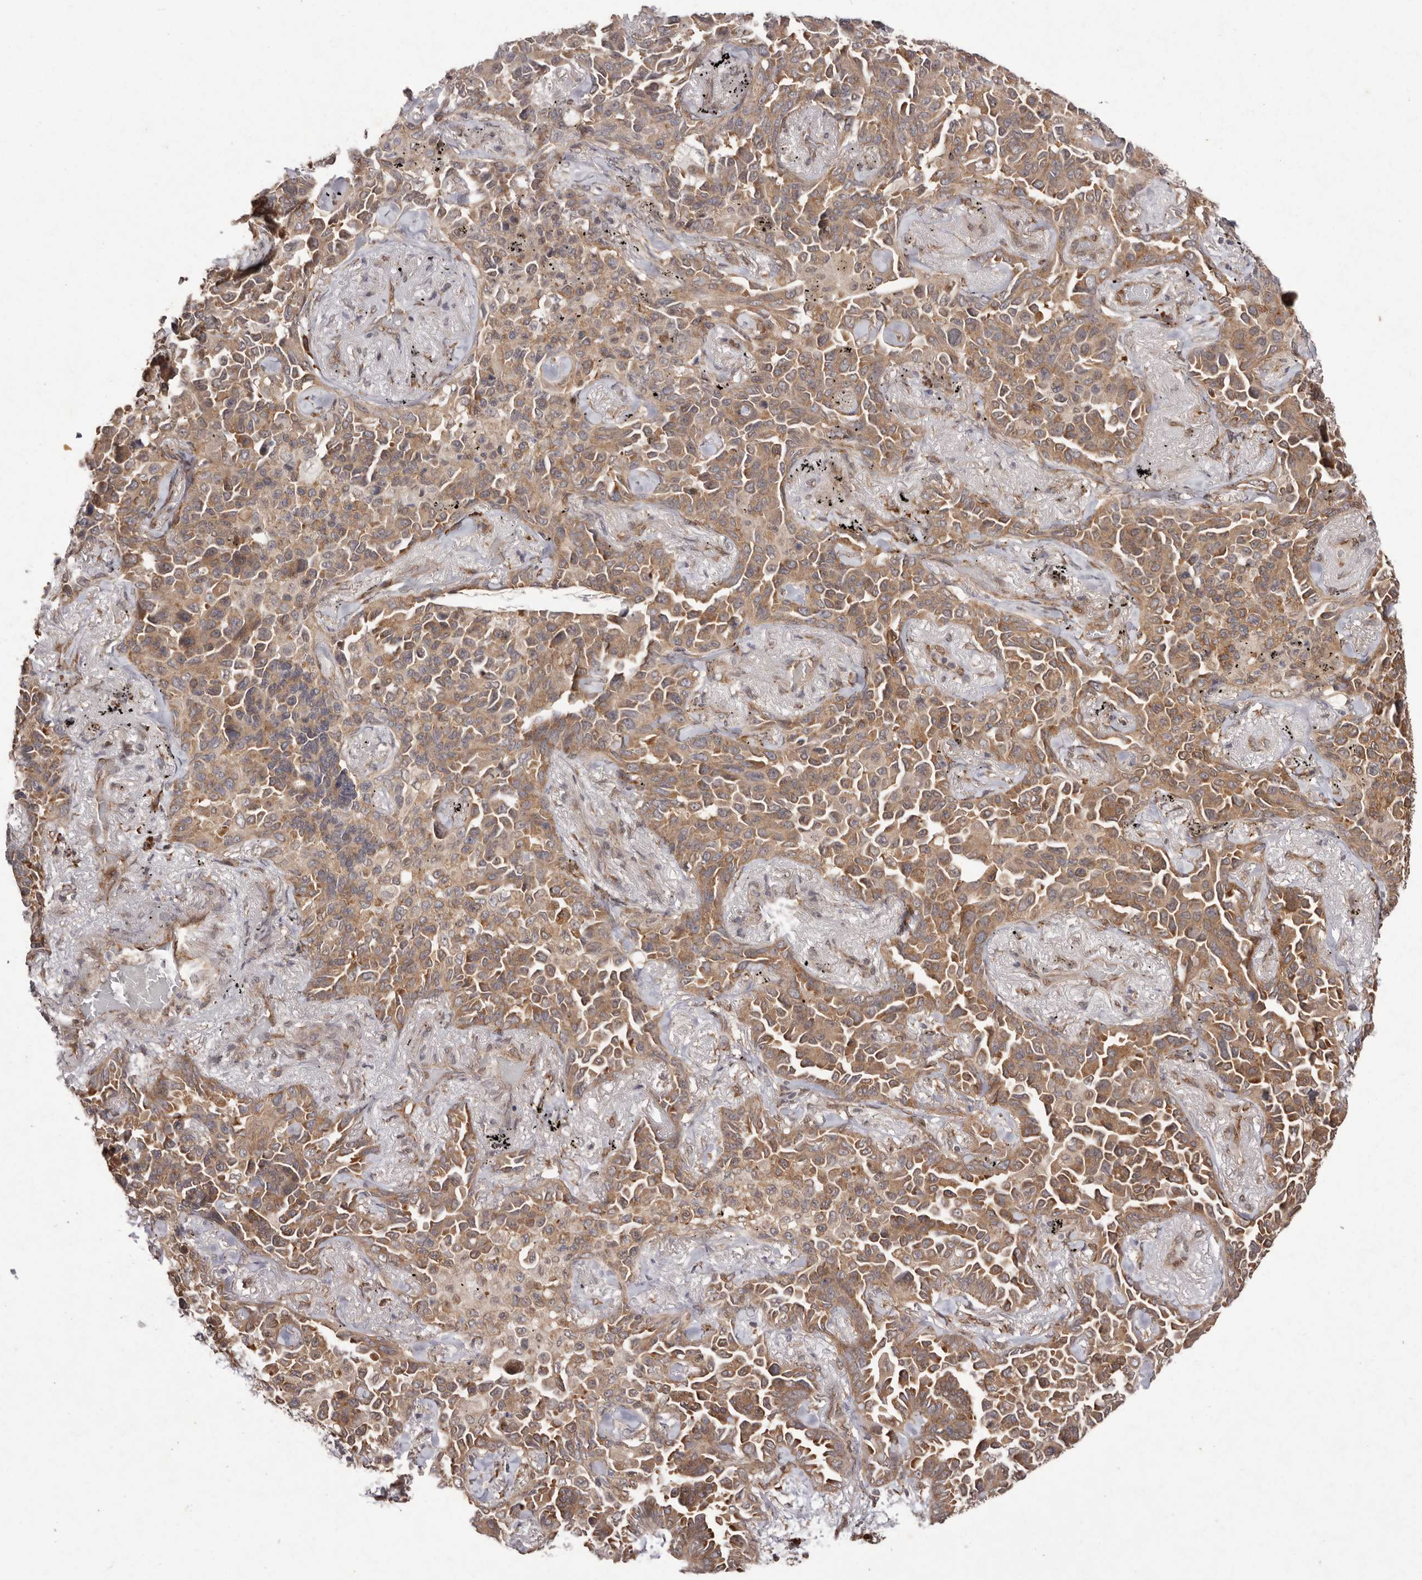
{"staining": {"intensity": "moderate", "quantity": ">75%", "location": "cytoplasmic/membranous"}, "tissue": "lung cancer", "cell_type": "Tumor cells", "image_type": "cancer", "snomed": [{"axis": "morphology", "description": "Adenocarcinoma, NOS"}, {"axis": "topography", "description": "Lung"}], "caption": "Protein expression analysis of human lung cancer (adenocarcinoma) reveals moderate cytoplasmic/membranous staining in about >75% of tumor cells.", "gene": "LRGUK", "patient": {"sex": "female", "age": 67}}